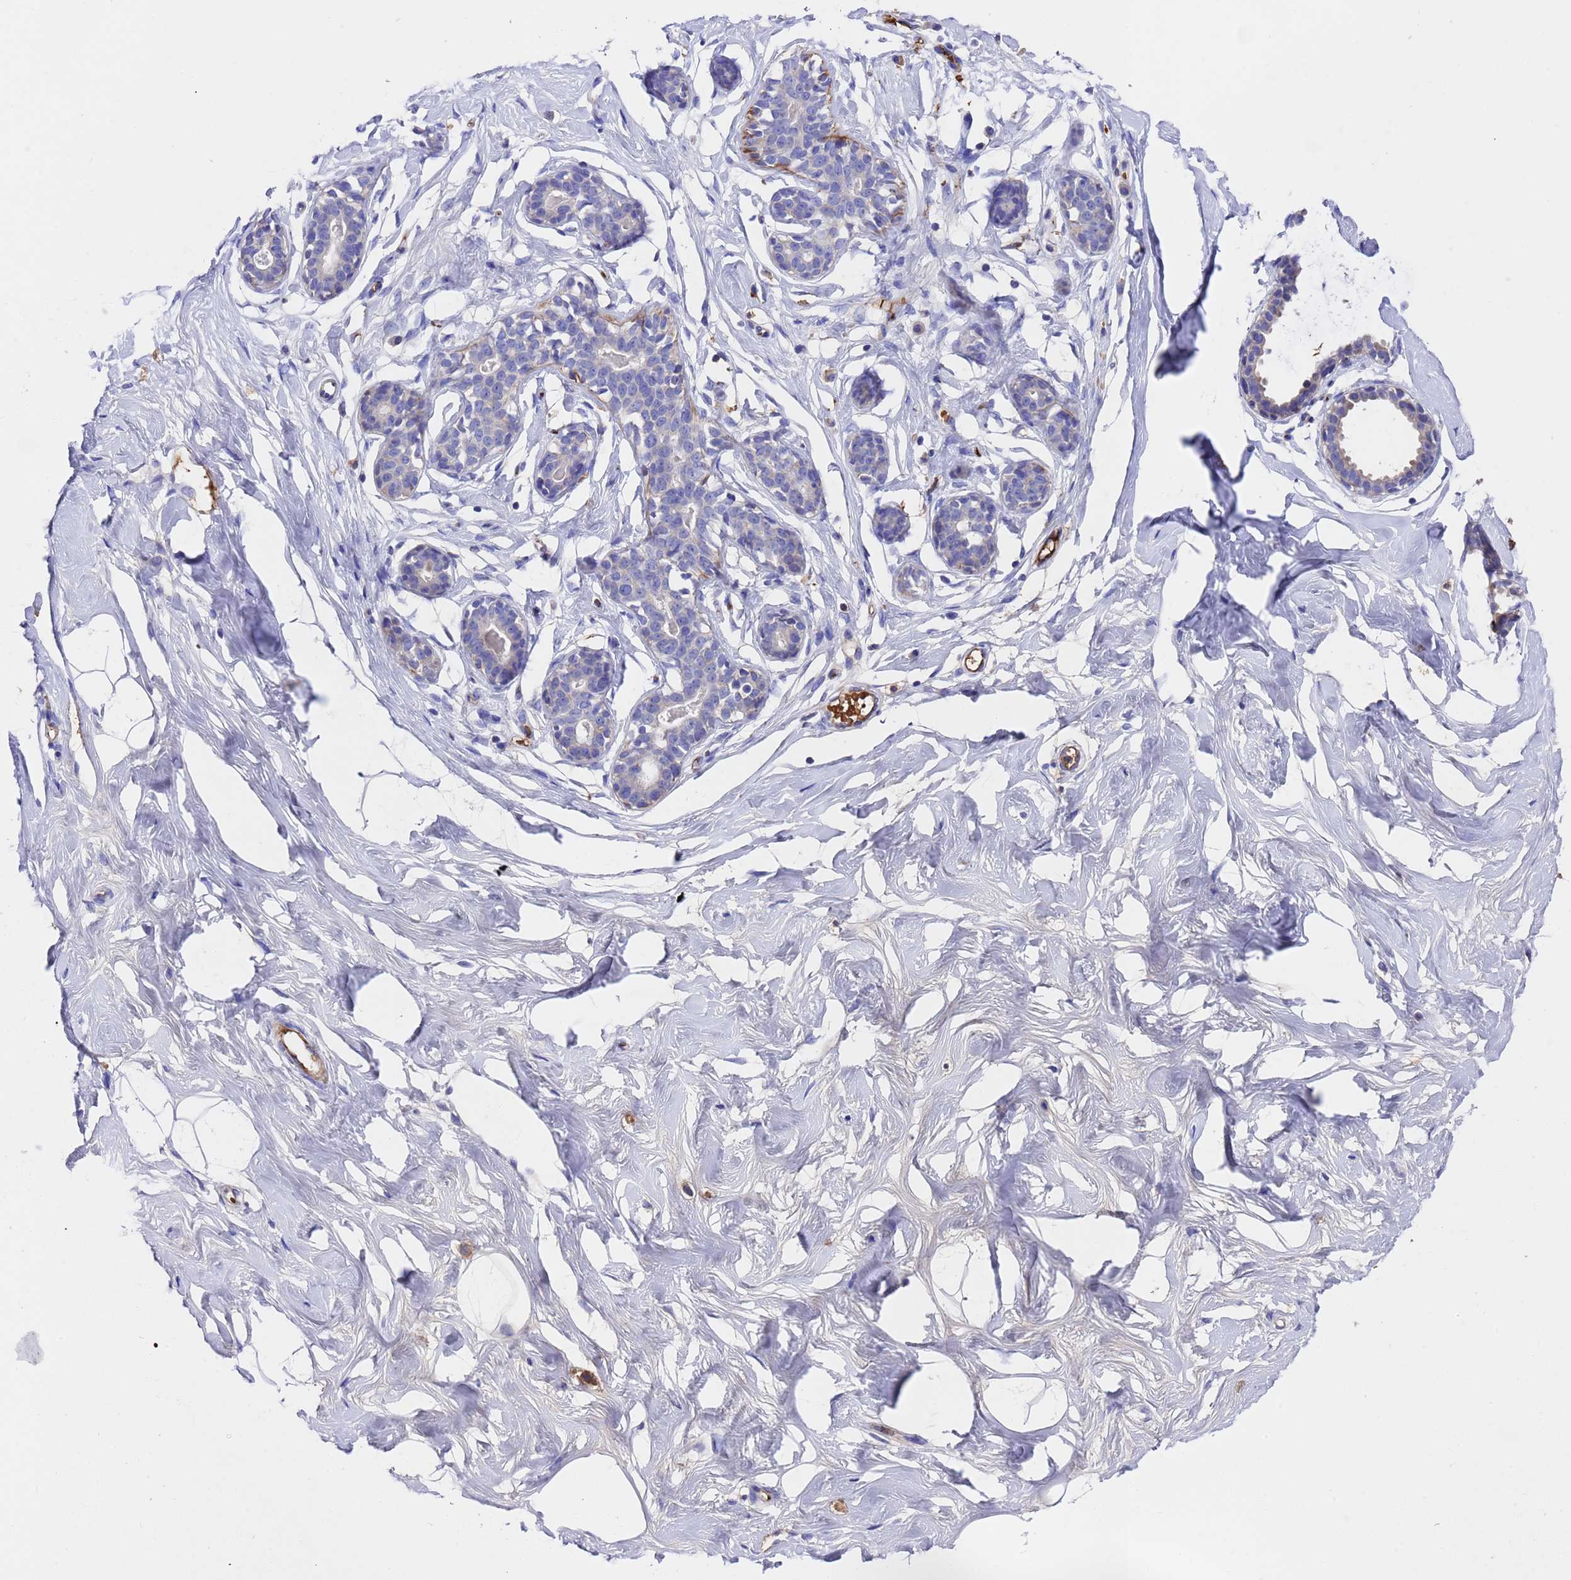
{"staining": {"intensity": "negative", "quantity": "none", "location": "none"}, "tissue": "breast", "cell_type": "Adipocytes", "image_type": "normal", "snomed": [{"axis": "morphology", "description": "Normal tissue, NOS"}, {"axis": "morphology", "description": "Adenoma, NOS"}, {"axis": "topography", "description": "Breast"}], "caption": "Human breast stained for a protein using immunohistochemistry displays no positivity in adipocytes.", "gene": "ELP6", "patient": {"sex": "female", "age": 23}}